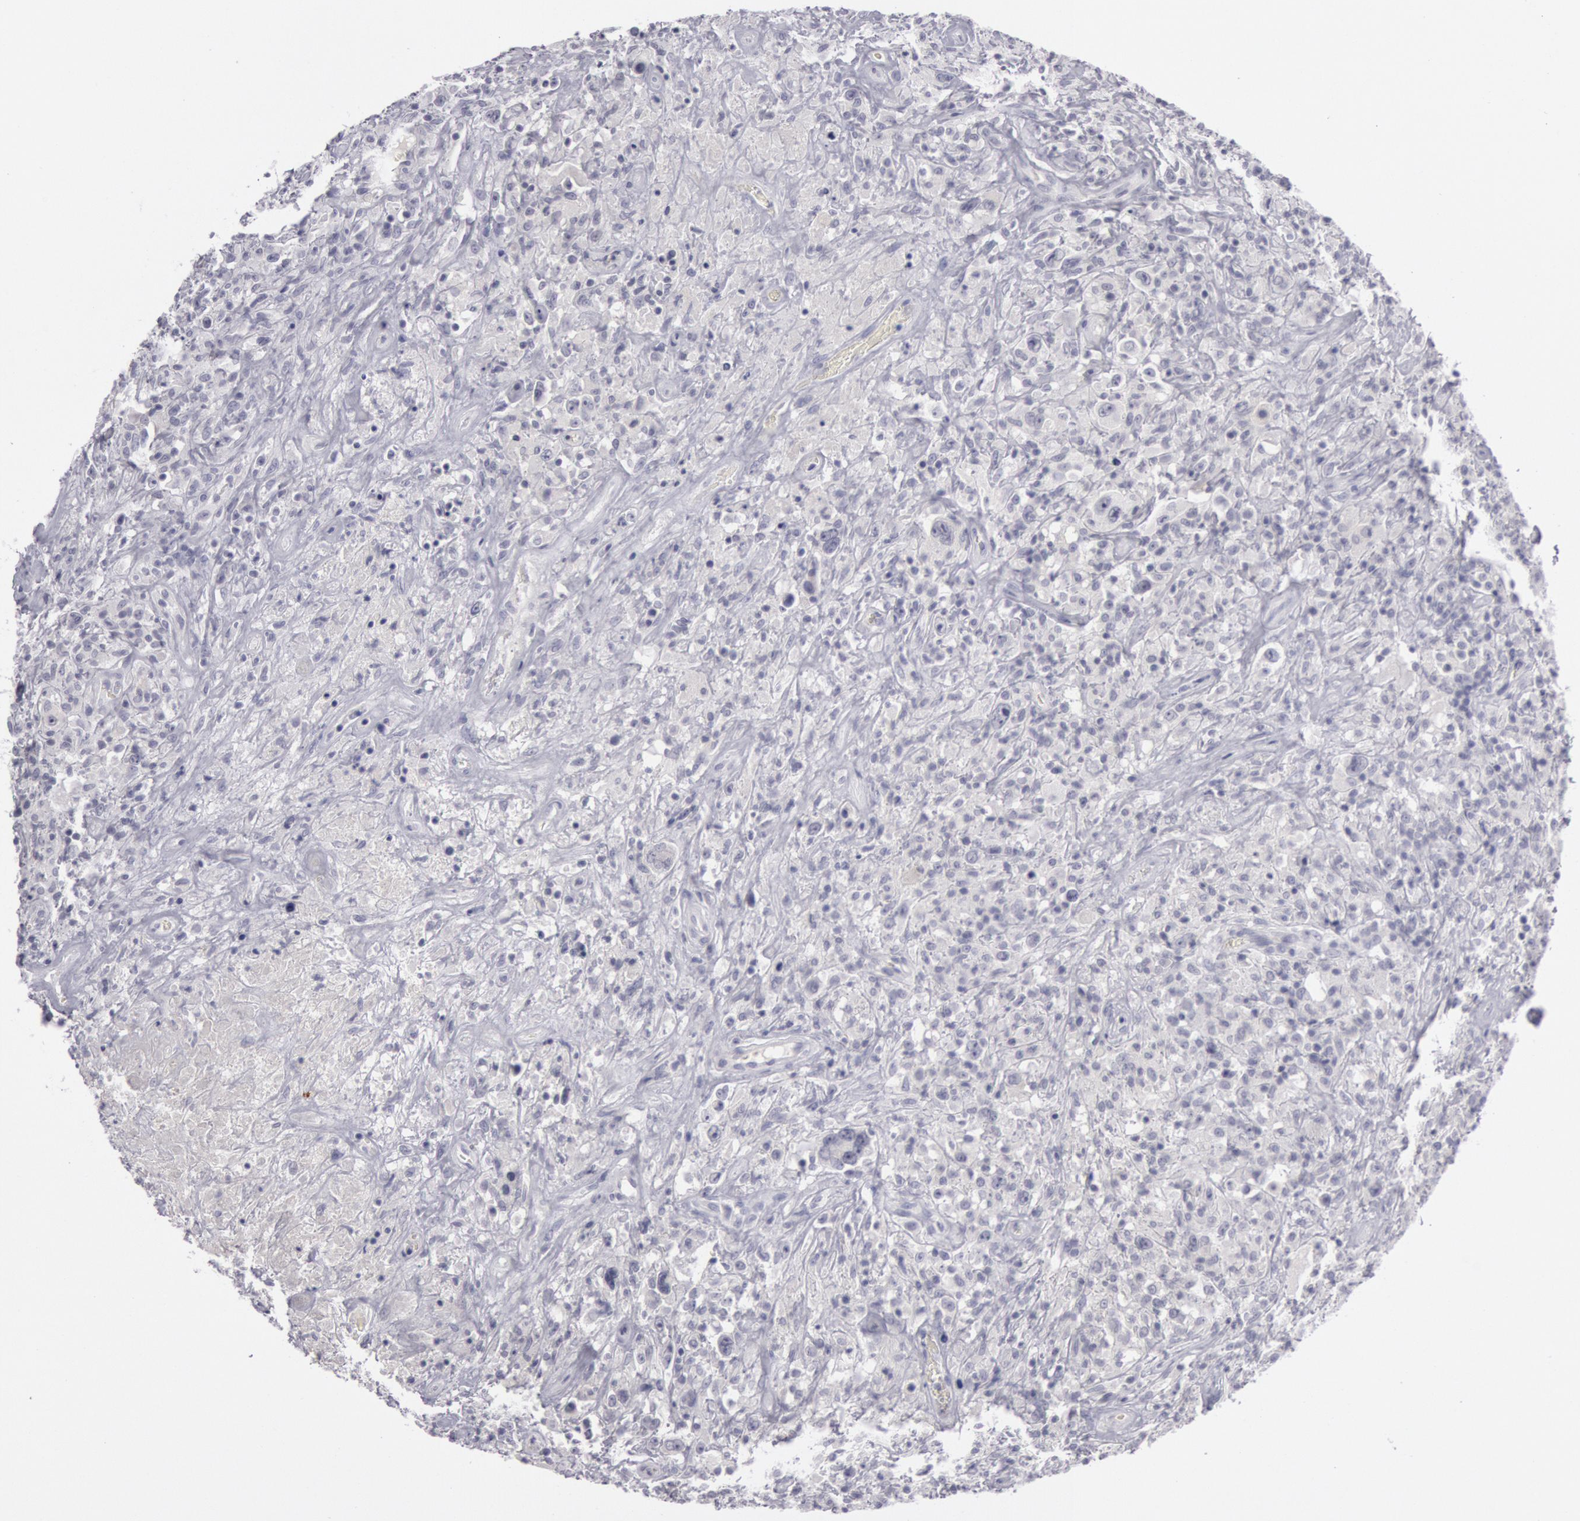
{"staining": {"intensity": "negative", "quantity": "none", "location": "none"}, "tissue": "lymphoma", "cell_type": "Tumor cells", "image_type": "cancer", "snomed": [{"axis": "morphology", "description": "Hodgkin's disease, NOS"}, {"axis": "topography", "description": "Lymph node"}], "caption": "DAB immunohistochemical staining of Hodgkin's disease reveals no significant expression in tumor cells.", "gene": "KRT16", "patient": {"sex": "male", "age": 46}}